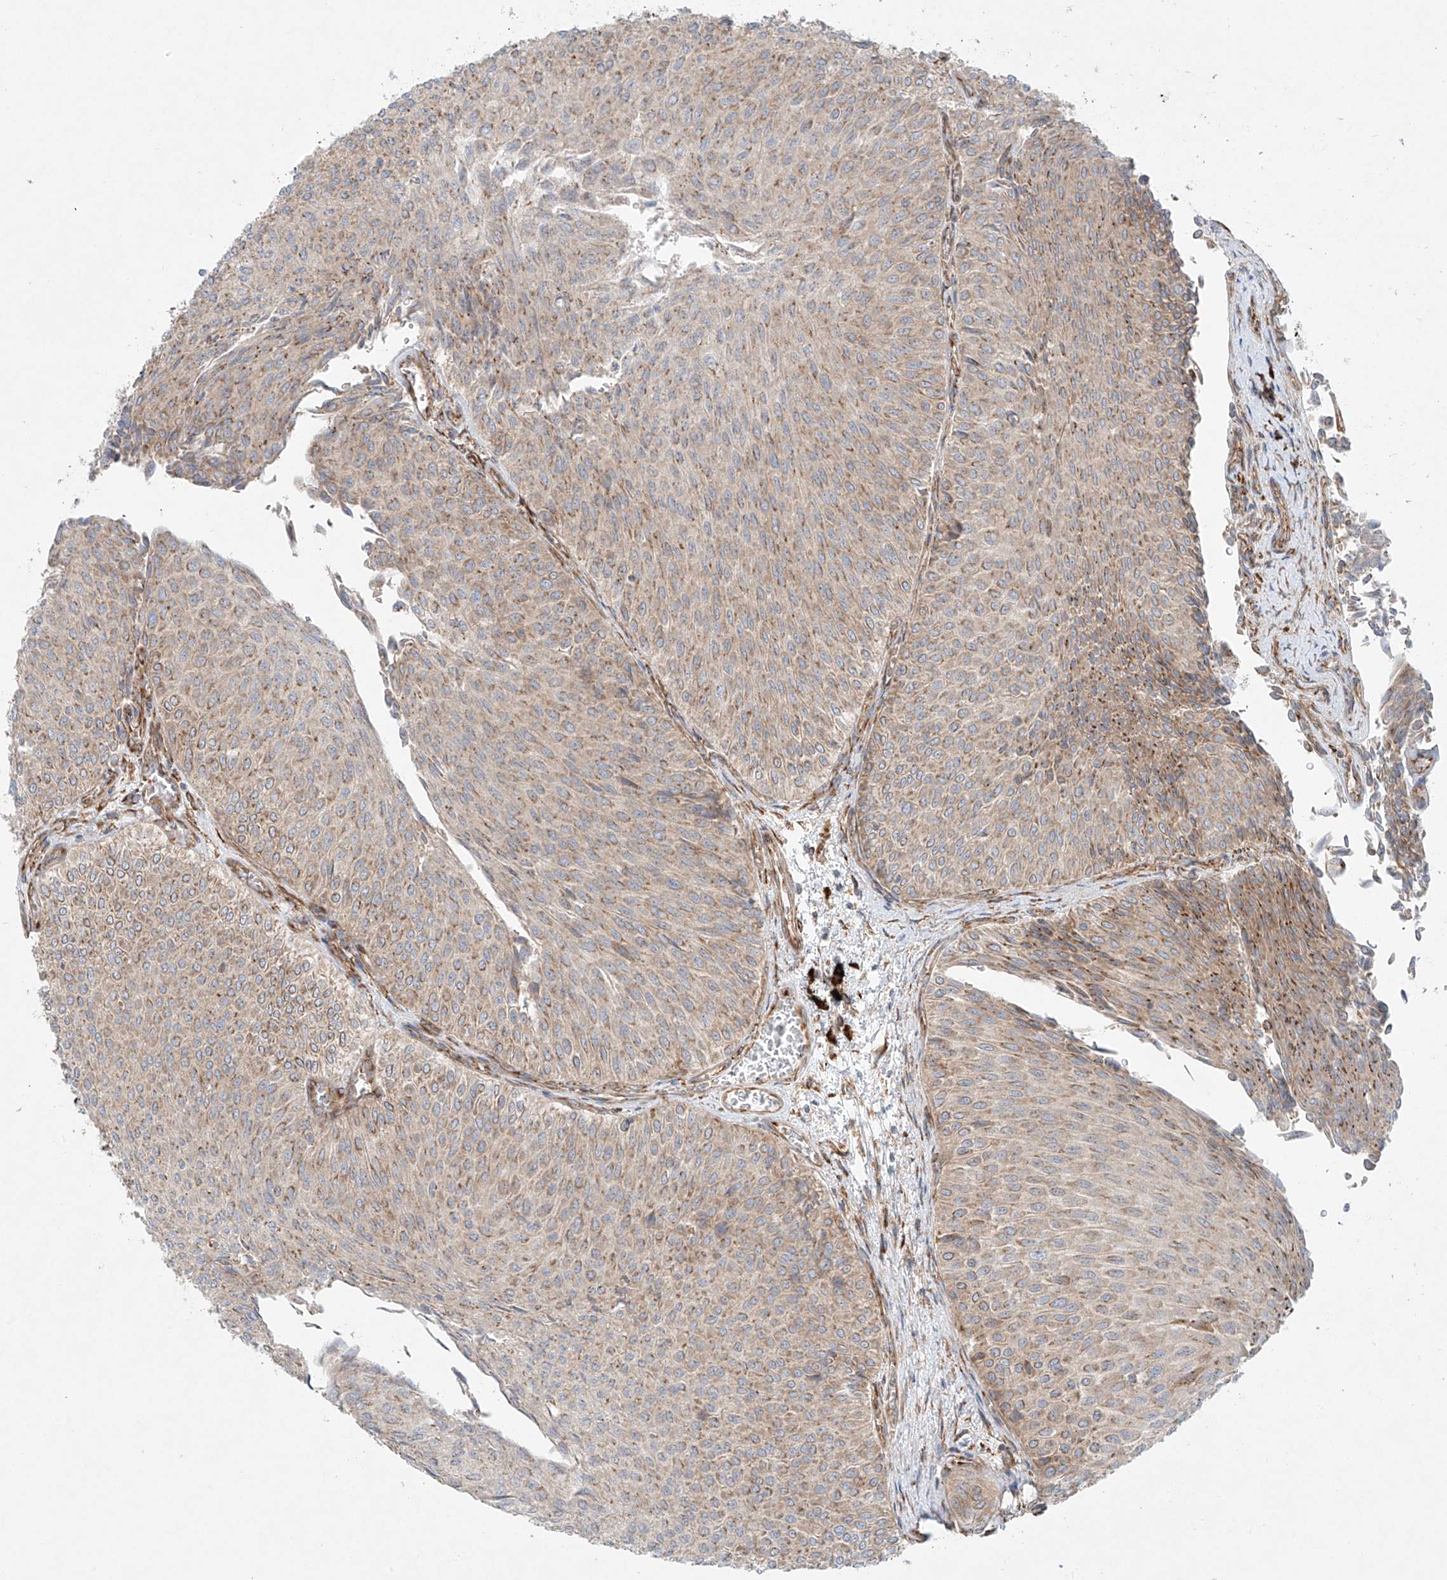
{"staining": {"intensity": "weak", "quantity": ">75%", "location": "cytoplasmic/membranous"}, "tissue": "urothelial cancer", "cell_type": "Tumor cells", "image_type": "cancer", "snomed": [{"axis": "morphology", "description": "Urothelial carcinoma, Low grade"}, {"axis": "topography", "description": "Urinary bladder"}], "caption": "Urothelial cancer tissue reveals weak cytoplasmic/membranous positivity in about >75% of tumor cells", "gene": "EIPR1", "patient": {"sex": "male", "age": 78}}